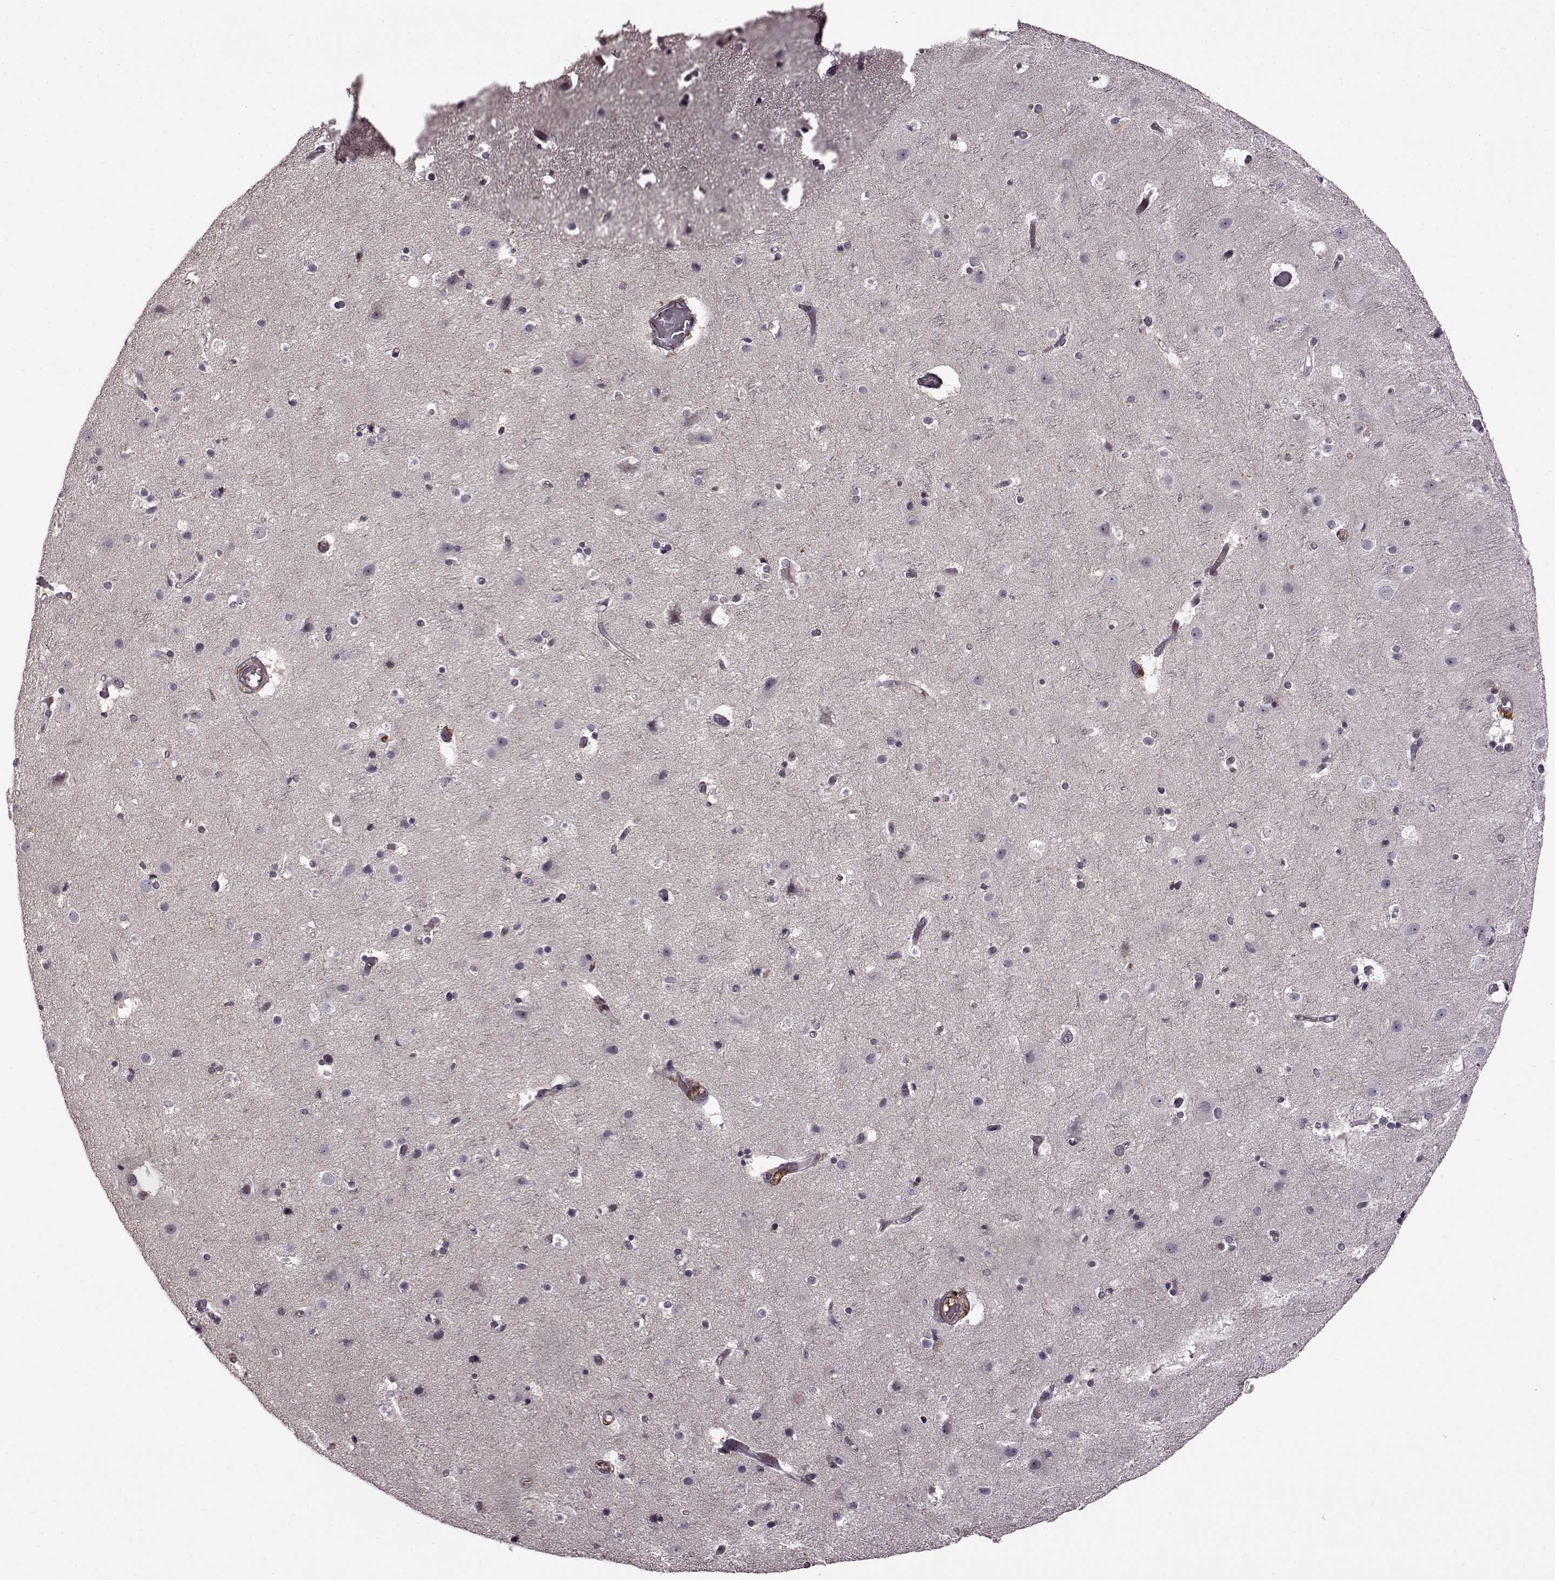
{"staining": {"intensity": "negative", "quantity": "none", "location": "none"}, "tissue": "cerebral cortex", "cell_type": "Endothelial cells", "image_type": "normal", "snomed": [{"axis": "morphology", "description": "Normal tissue, NOS"}, {"axis": "topography", "description": "Cerebral cortex"}], "caption": "IHC photomicrograph of unremarkable cerebral cortex stained for a protein (brown), which displays no positivity in endothelial cells.", "gene": "MTSS1", "patient": {"sex": "female", "age": 52}}